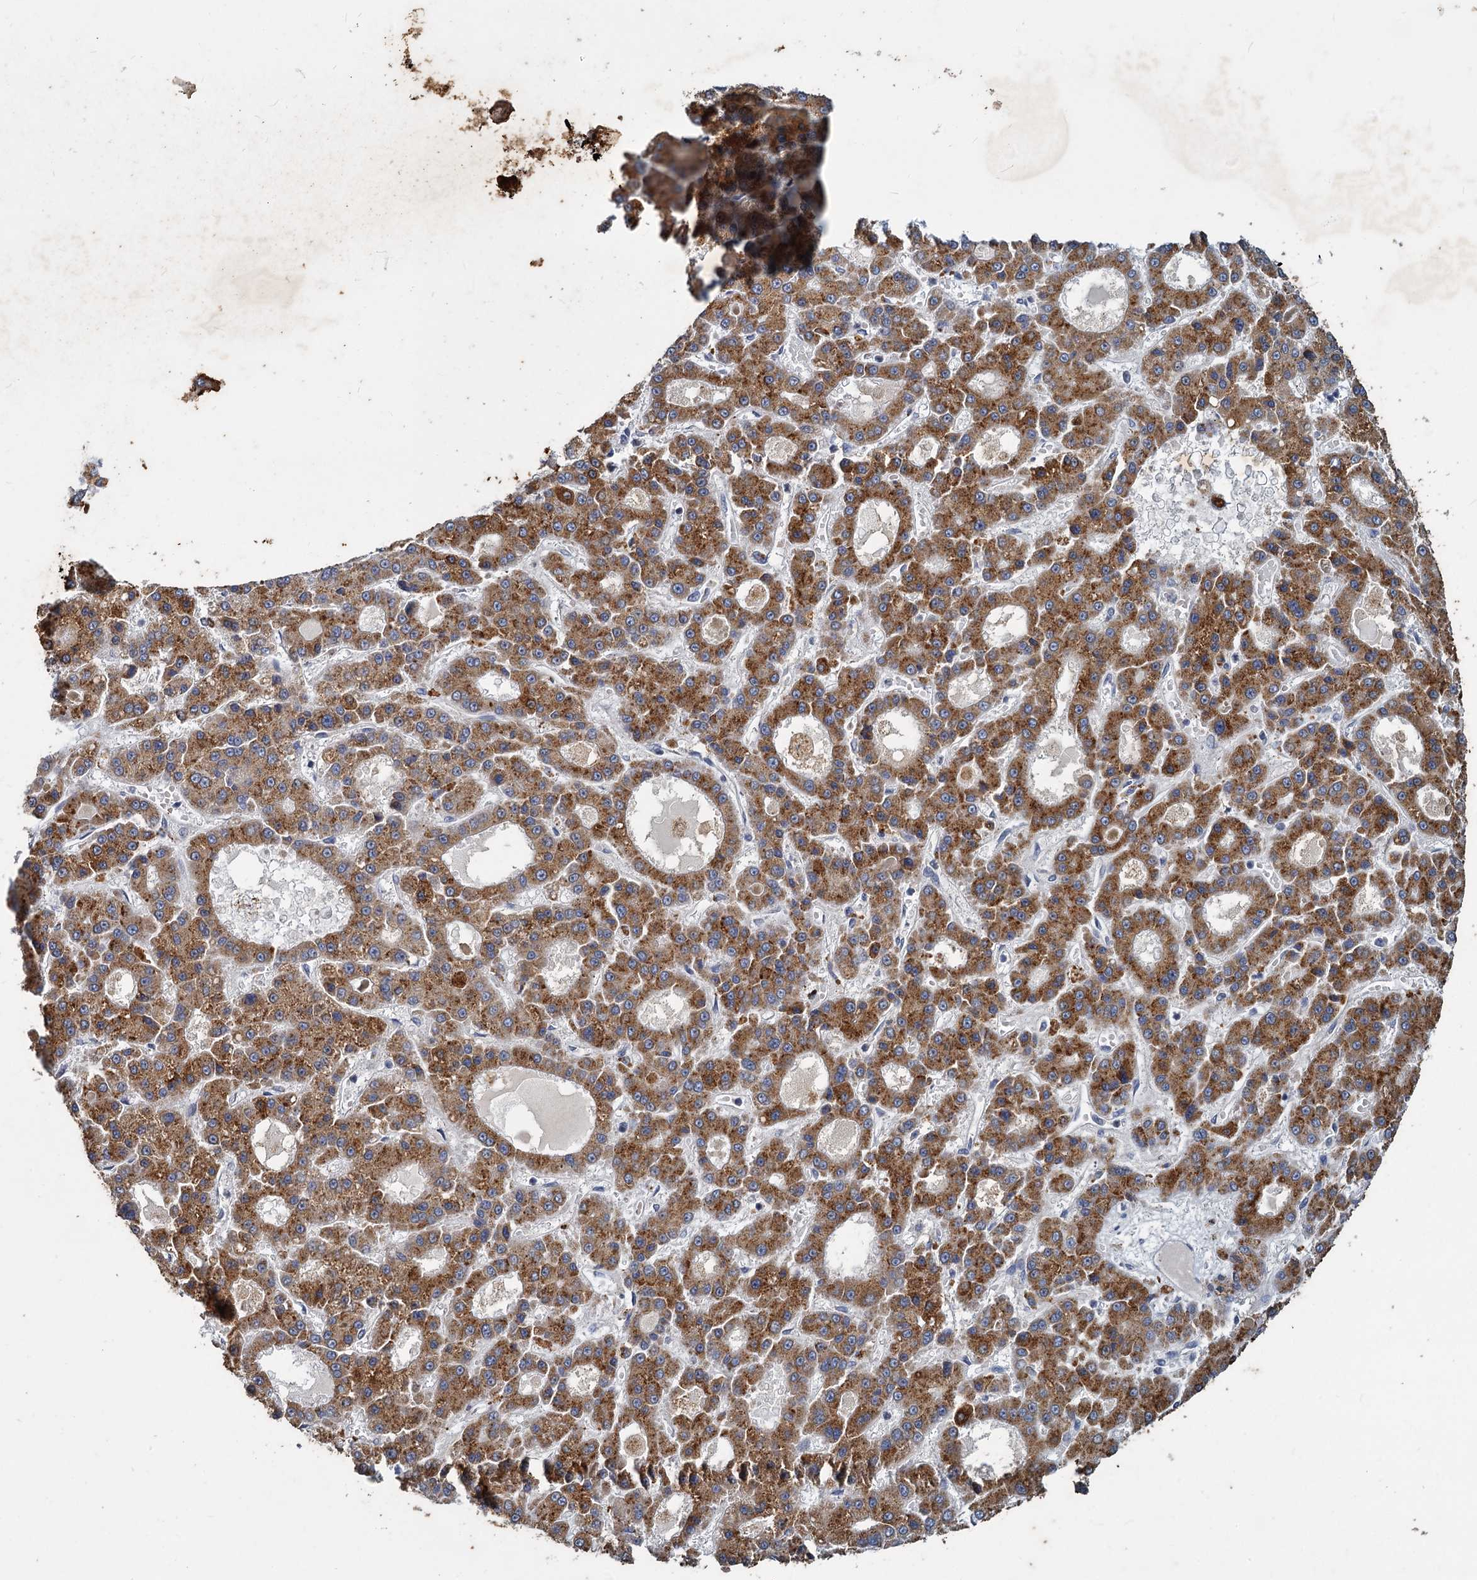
{"staining": {"intensity": "moderate", "quantity": ">75%", "location": "cytoplasmic/membranous"}, "tissue": "liver cancer", "cell_type": "Tumor cells", "image_type": "cancer", "snomed": [{"axis": "morphology", "description": "Carcinoma, Hepatocellular, NOS"}, {"axis": "topography", "description": "Liver"}], "caption": "DAB (3,3'-diaminobenzidine) immunohistochemical staining of liver cancer (hepatocellular carcinoma) demonstrates moderate cytoplasmic/membranous protein staining in about >75% of tumor cells. (IHC, brightfield microscopy, high magnification).", "gene": "SLC2A7", "patient": {"sex": "male", "age": 70}}